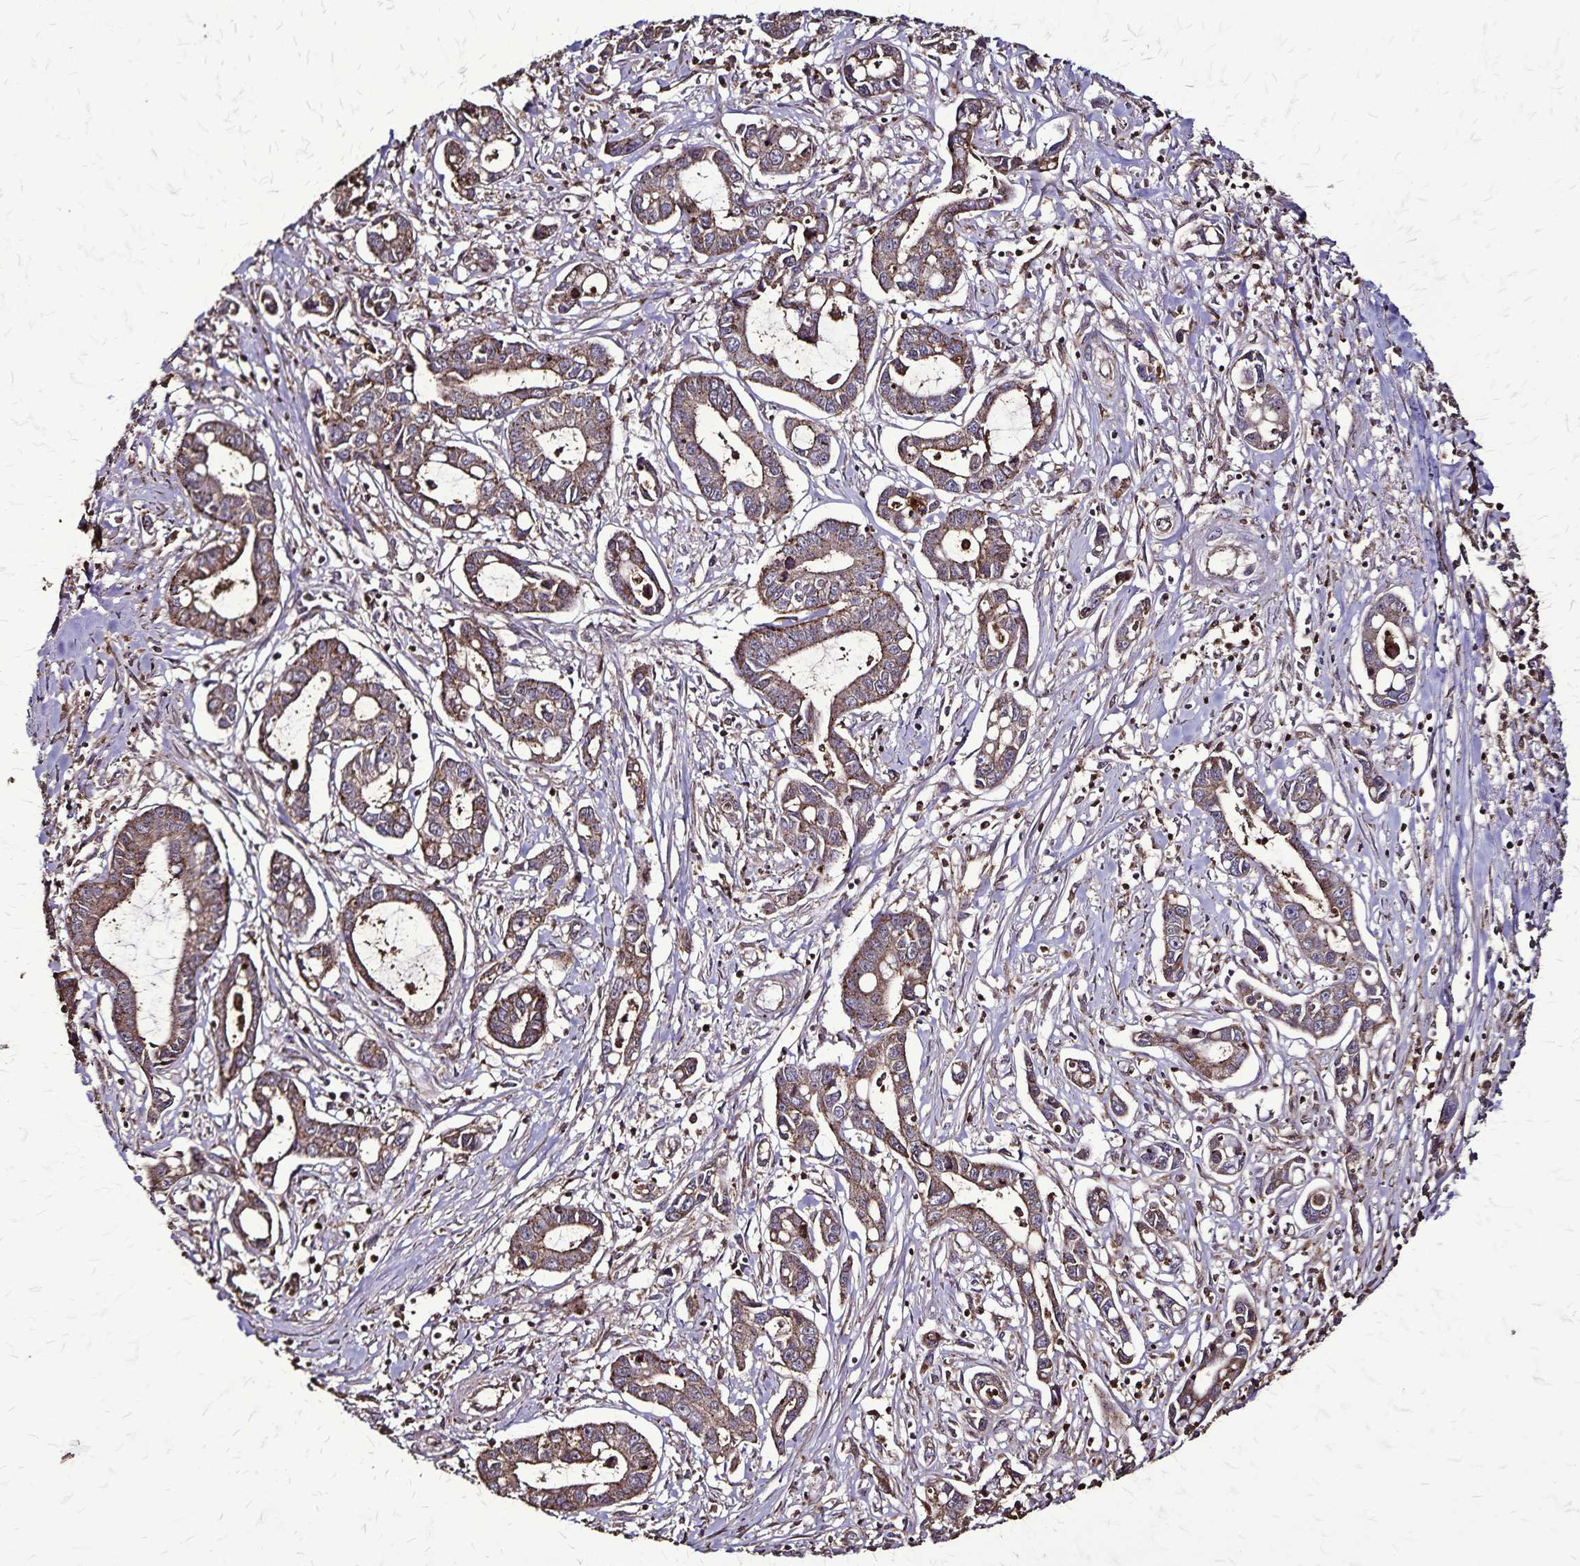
{"staining": {"intensity": "moderate", "quantity": ">75%", "location": "cytoplasmic/membranous"}, "tissue": "liver cancer", "cell_type": "Tumor cells", "image_type": "cancer", "snomed": [{"axis": "morphology", "description": "Cholangiocarcinoma"}, {"axis": "topography", "description": "Liver"}], "caption": "A brown stain highlights moderate cytoplasmic/membranous expression of a protein in liver cancer tumor cells. Nuclei are stained in blue.", "gene": "CHMP1B", "patient": {"sex": "male", "age": 58}}